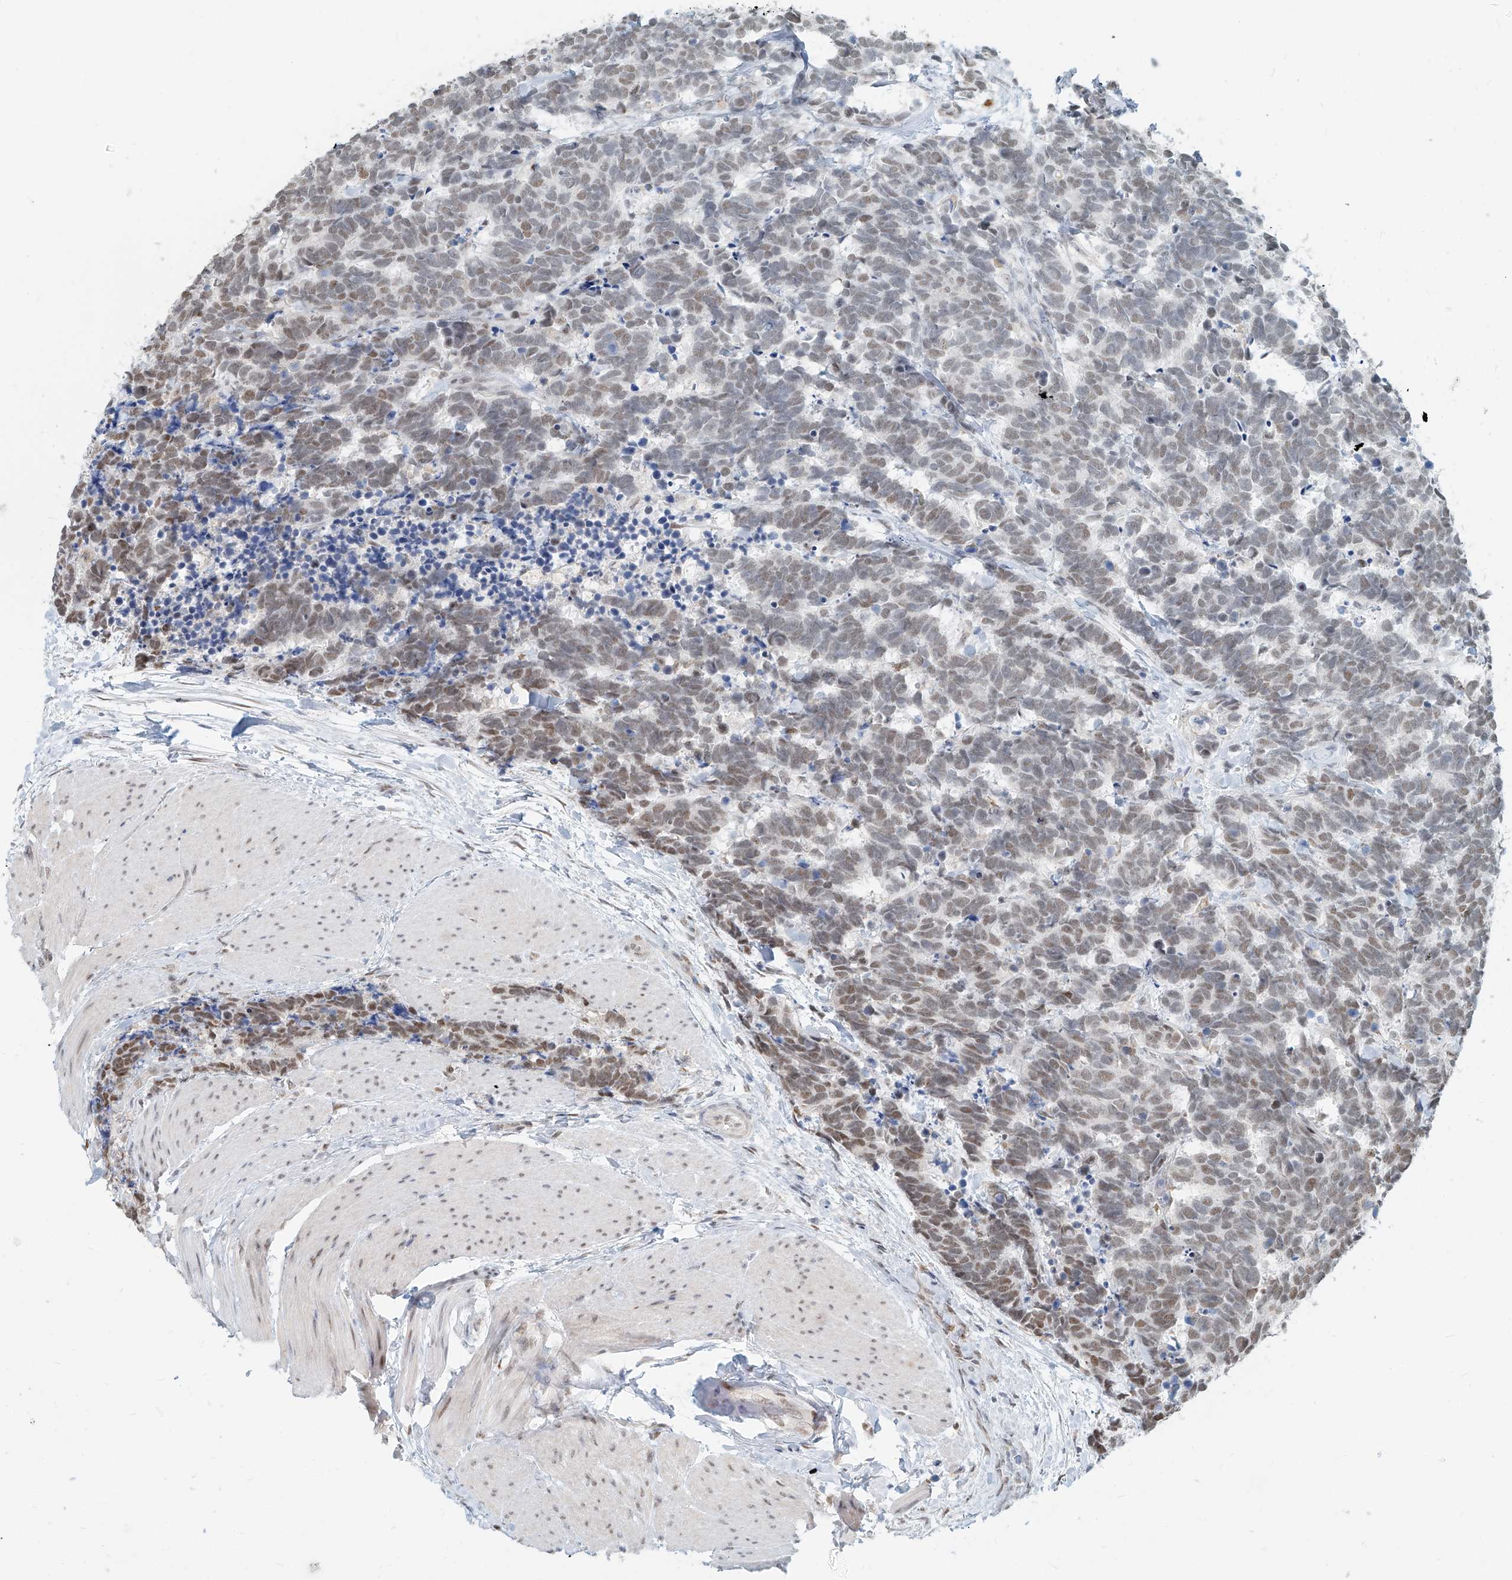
{"staining": {"intensity": "moderate", "quantity": ">75%", "location": "nuclear"}, "tissue": "carcinoid", "cell_type": "Tumor cells", "image_type": "cancer", "snomed": [{"axis": "morphology", "description": "Carcinoma, NOS"}, {"axis": "morphology", "description": "Carcinoid, malignant, NOS"}, {"axis": "topography", "description": "Urinary bladder"}], "caption": "High-power microscopy captured an immunohistochemistry (IHC) histopathology image of carcinoid, revealing moderate nuclear positivity in about >75% of tumor cells. Immunohistochemistry stains the protein in brown and the nuclei are stained blue.", "gene": "SASH1", "patient": {"sex": "male", "age": 57}}